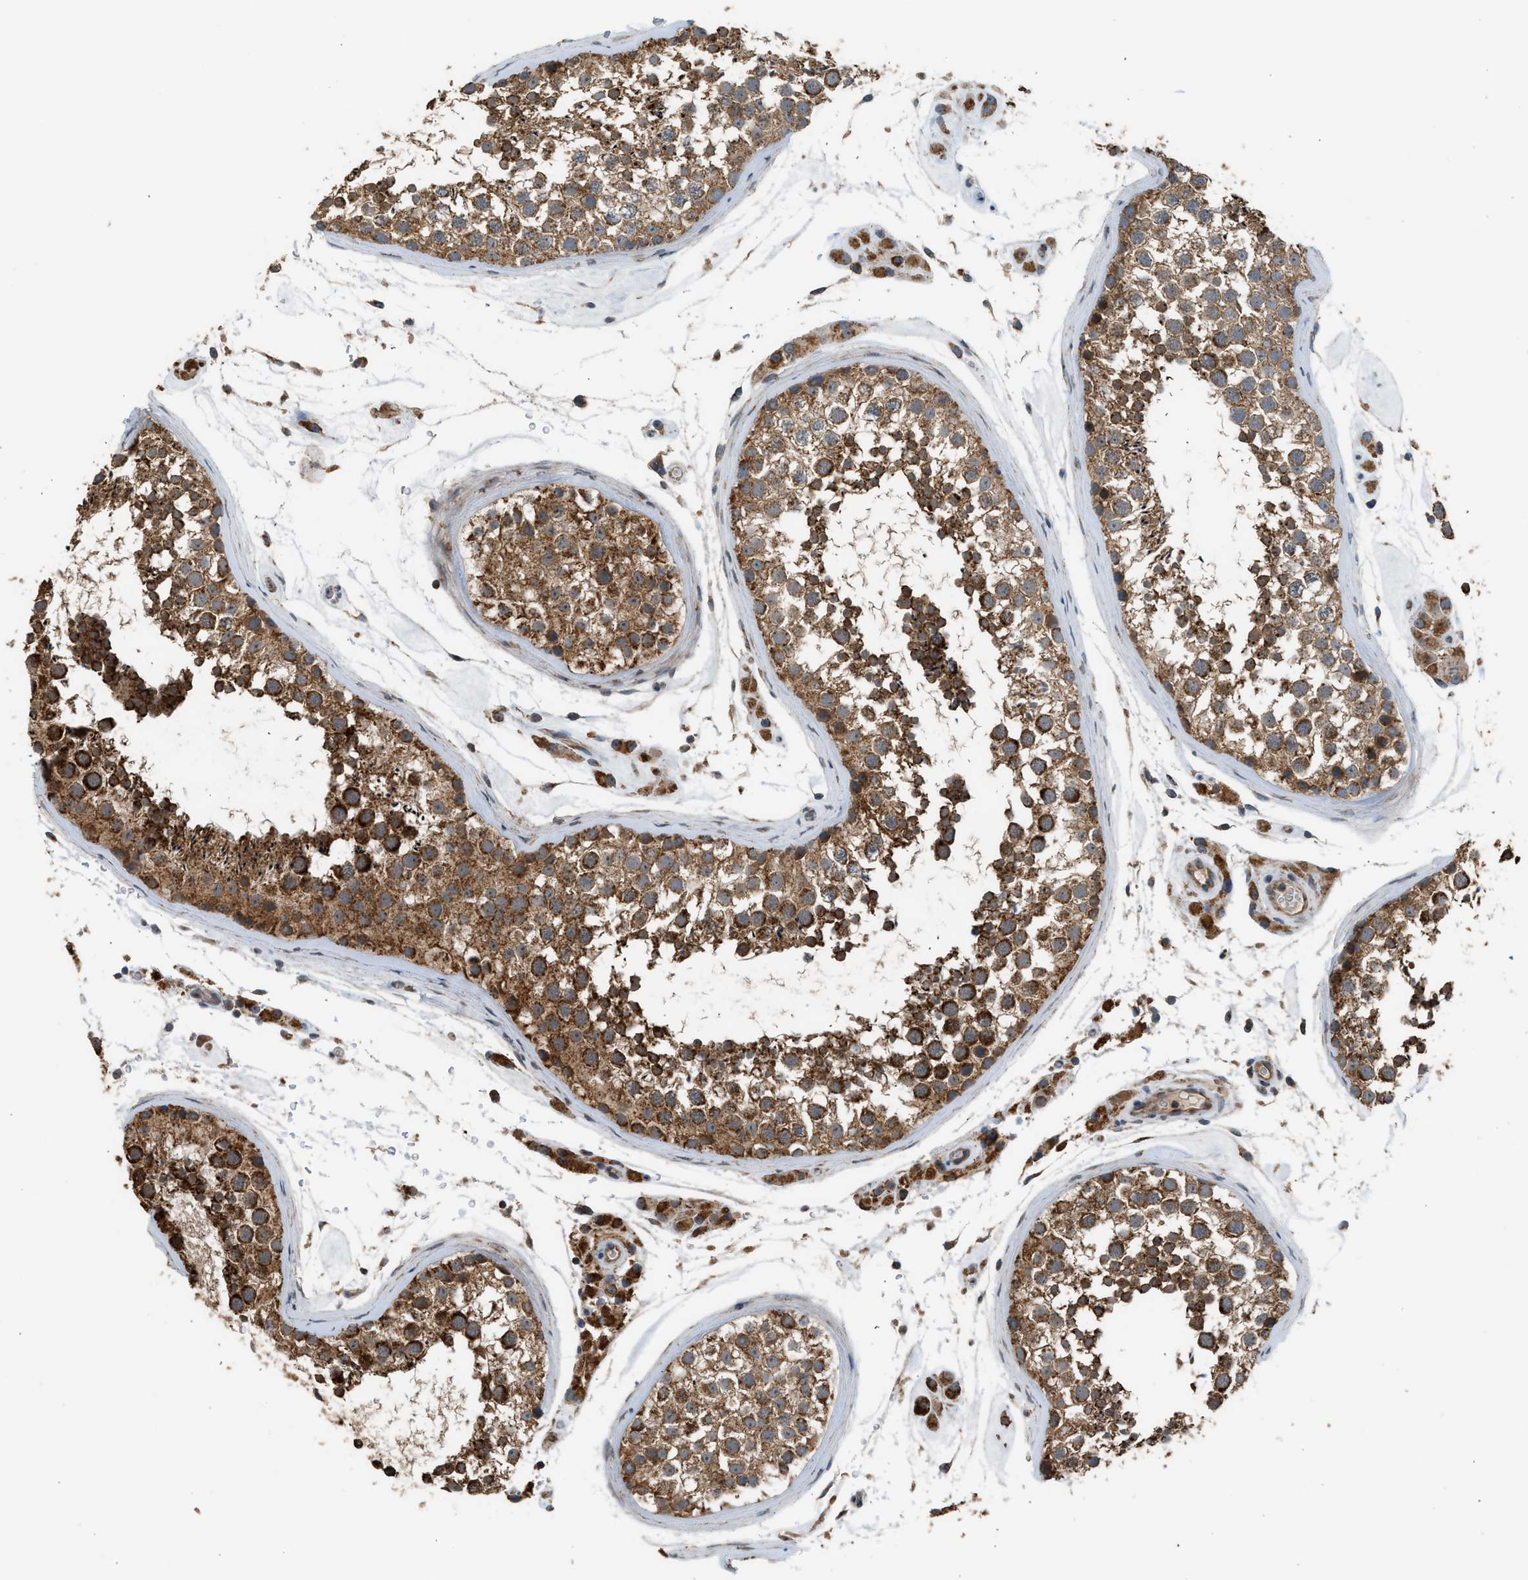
{"staining": {"intensity": "strong", "quantity": ">75%", "location": "cytoplasmic/membranous"}, "tissue": "testis", "cell_type": "Cells in seminiferous ducts", "image_type": "normal", "snomed": [{"axis": "morphology", "description": "Normal tissue, NOS"}, {"axis": "topography", "description": "Testis"}], "caption": "Cells in seminiferous ducts exhibit strong cytoplasmic/membranous positivity in approximately >75% of cells in unremarkable testis.", "gene": "STARD3", "patient": {"sex": "male", "age": 46}}